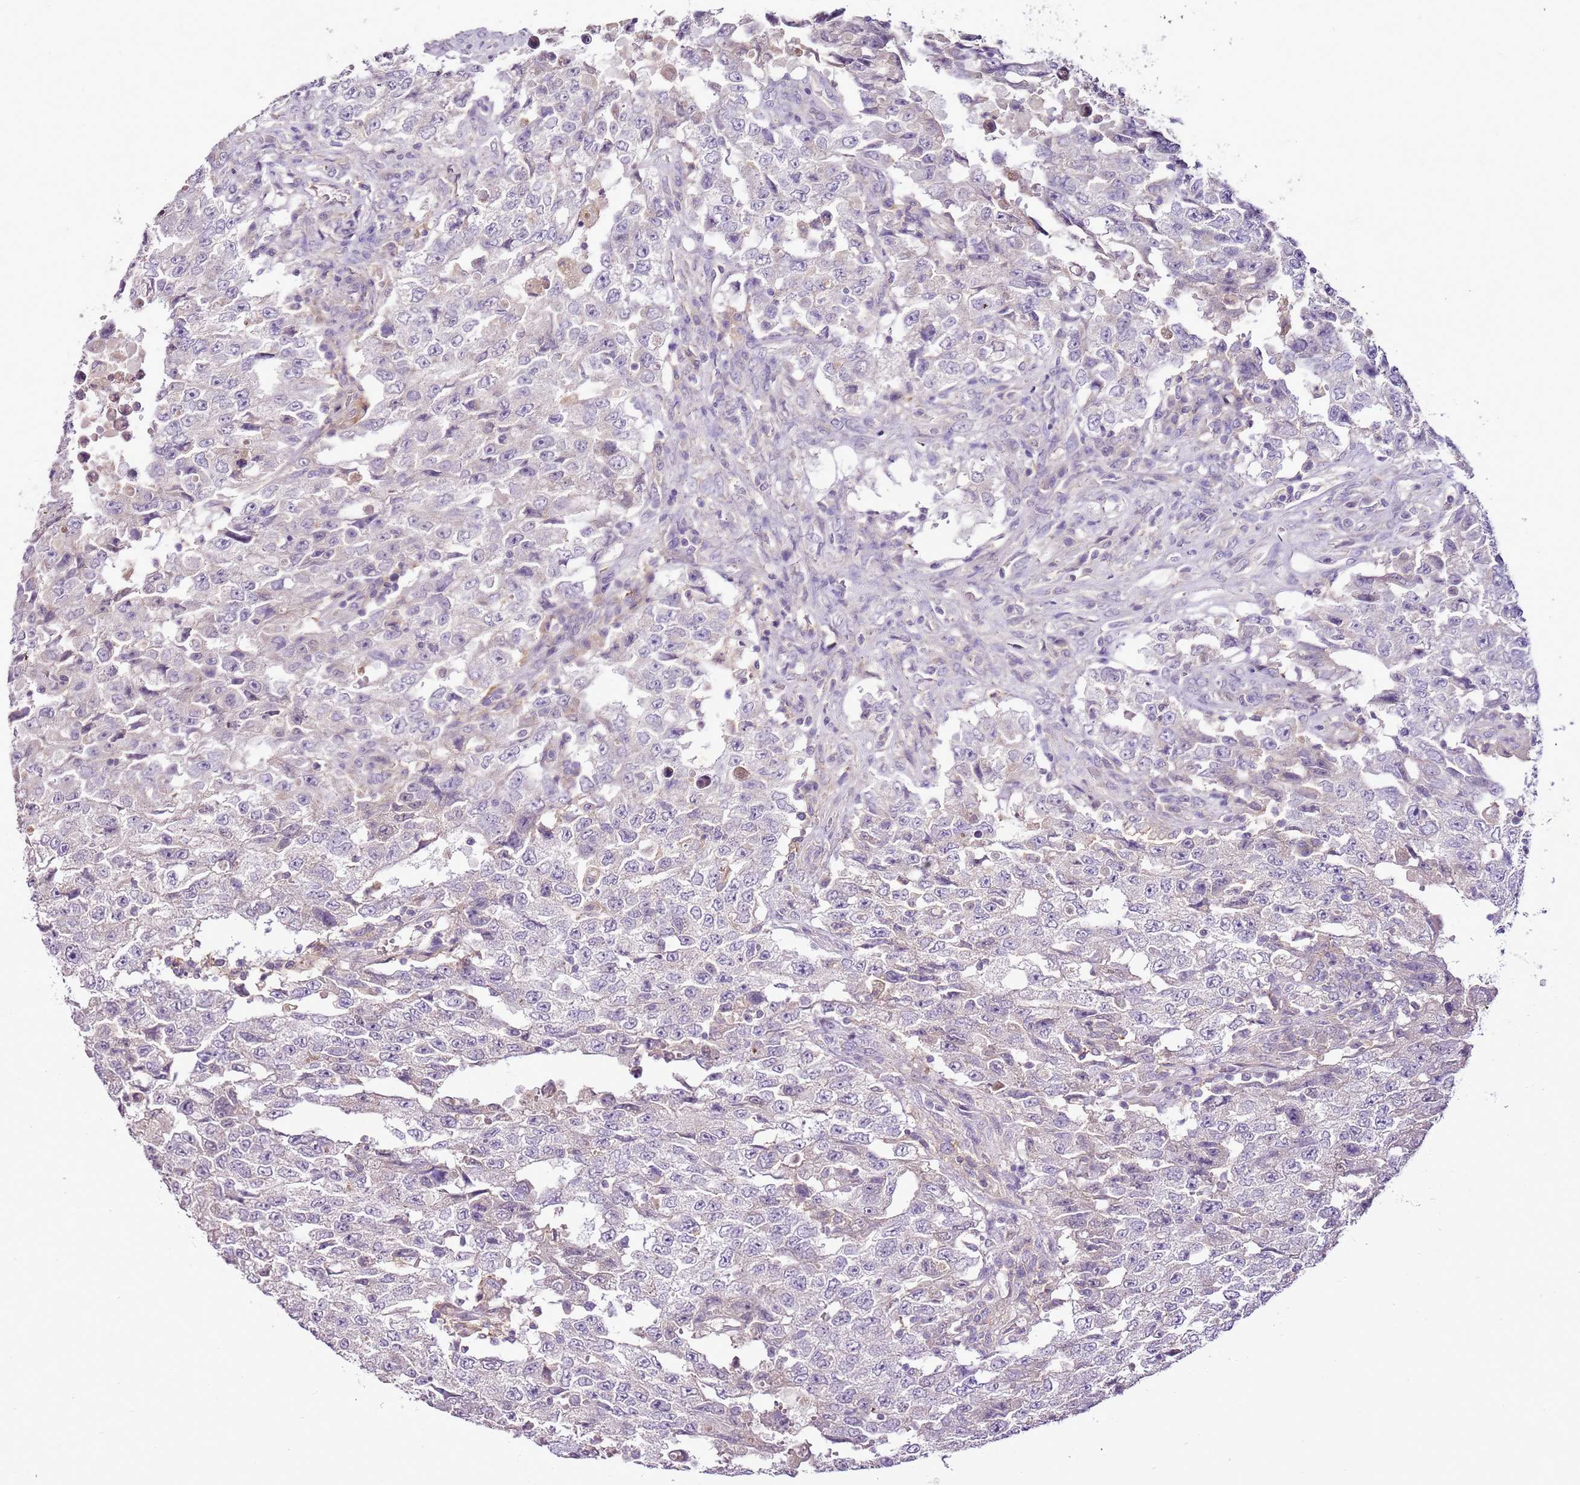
{"staining": {"intensity": "negative", "quantity": "none", "location": "none"}, "tissue": "testis cancer", "cell_type": "Tumor cells", "image_type": "cancer", "snomed": [{"axis": "morphology", "description": "Carcinoma, Embryonal, NOS"}, {"axis": "topography", "description": "Testis"}], "caption": "A high-resolution histopathology image shows immunohistochemistry staining of testis cancer, which displays no significant staining in tumor cells.", "gene": "CMKLR1", "patient": {"sex": "male", "age": 26}}